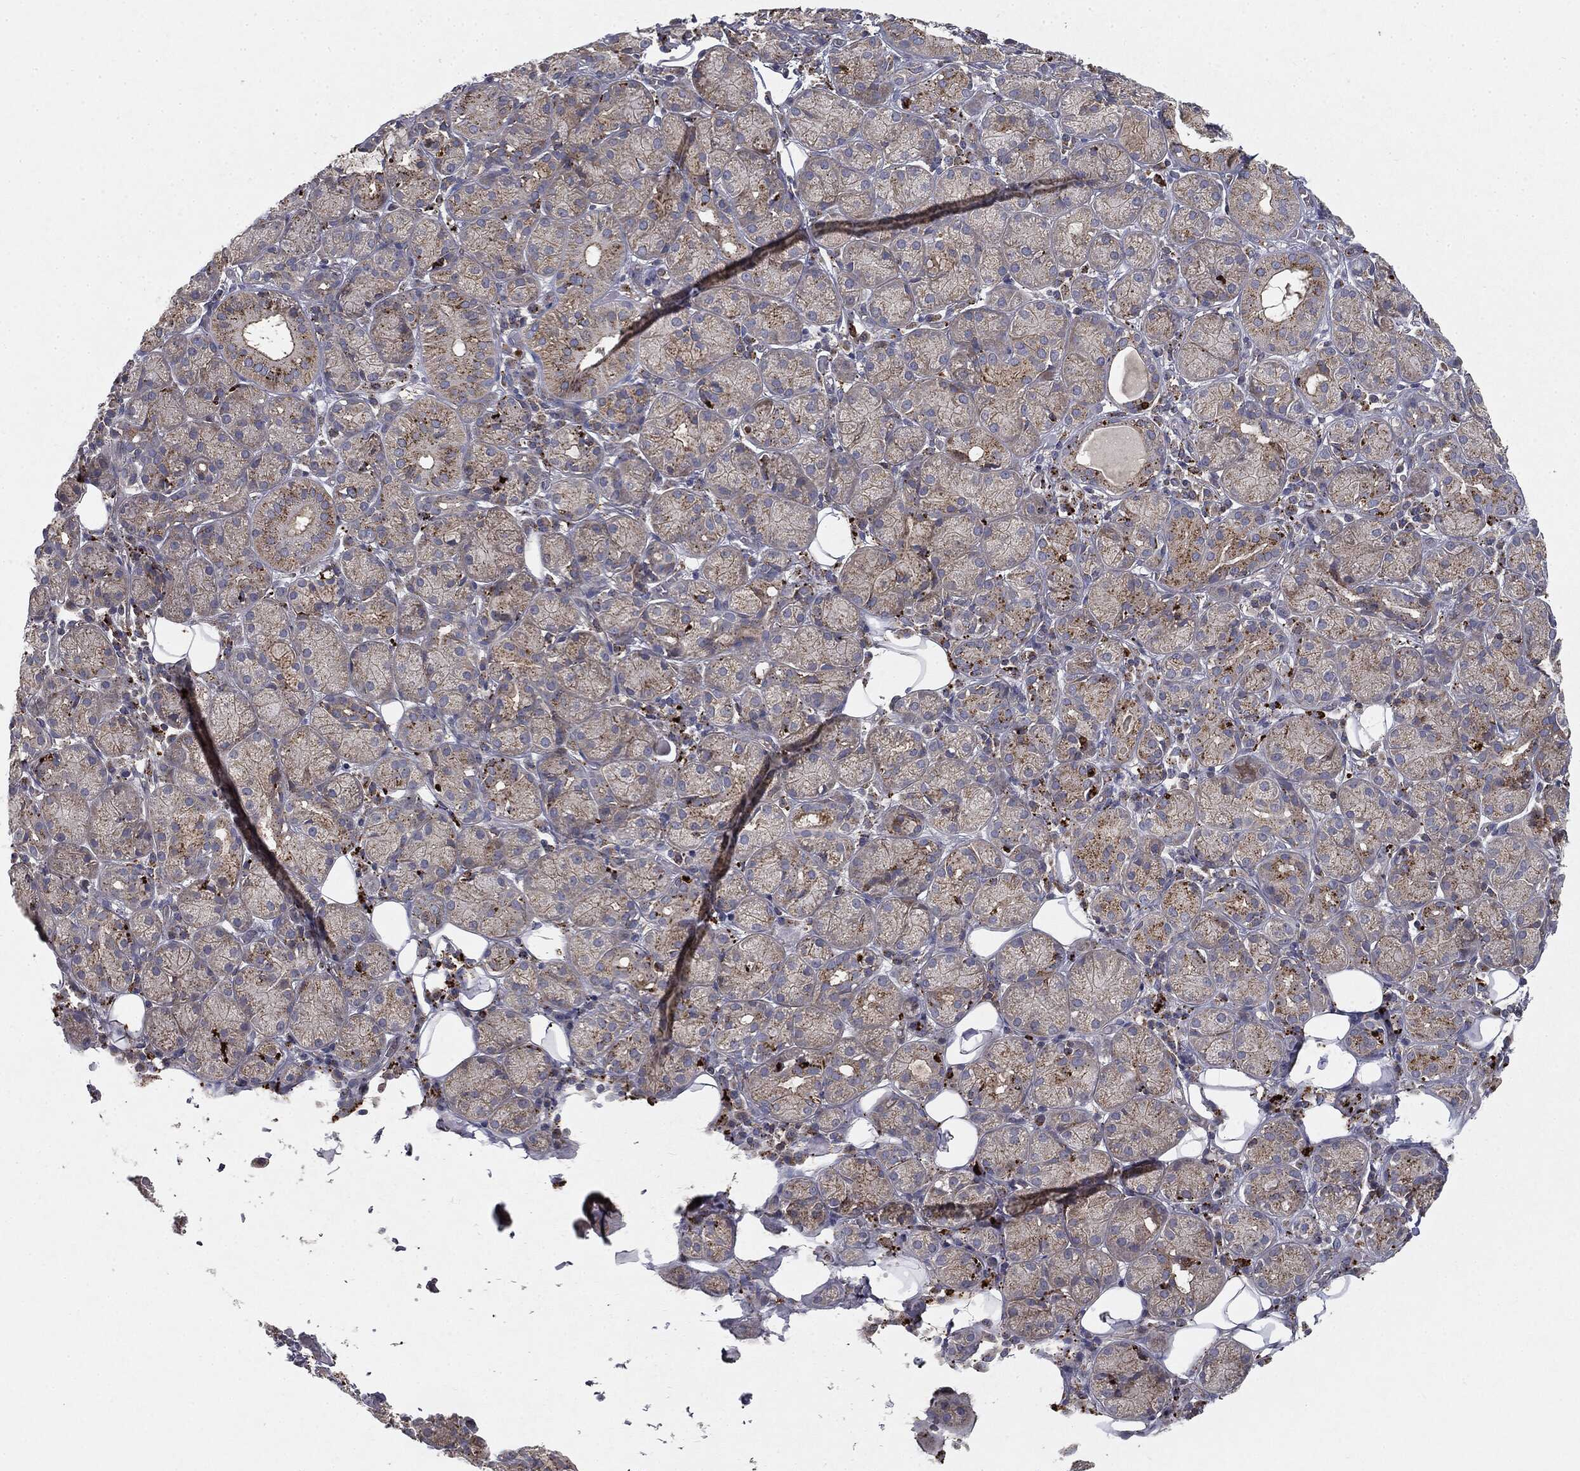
{"staining": {"intensity": "moderate", "quantity": "25%-75%", "location": "cytoplasmic/membranous"}, "tissue": "salivary gland", "cell_type": "Glandular cells", "image_type": "normal", "snomed": [{"axis": "morphology", "description": "Normal tissue, NOS"}, {"axis": "topography", "description": "Salivary gland"}], "caption": "Normal salivary gland demonstrates moderate cytoplasmic/membranous positivity in about 25%-75% of glandular cells, visualized by immunohistochemistry.", "gene": "CTSA", "patient": {"sex": "male", "age": 71}}